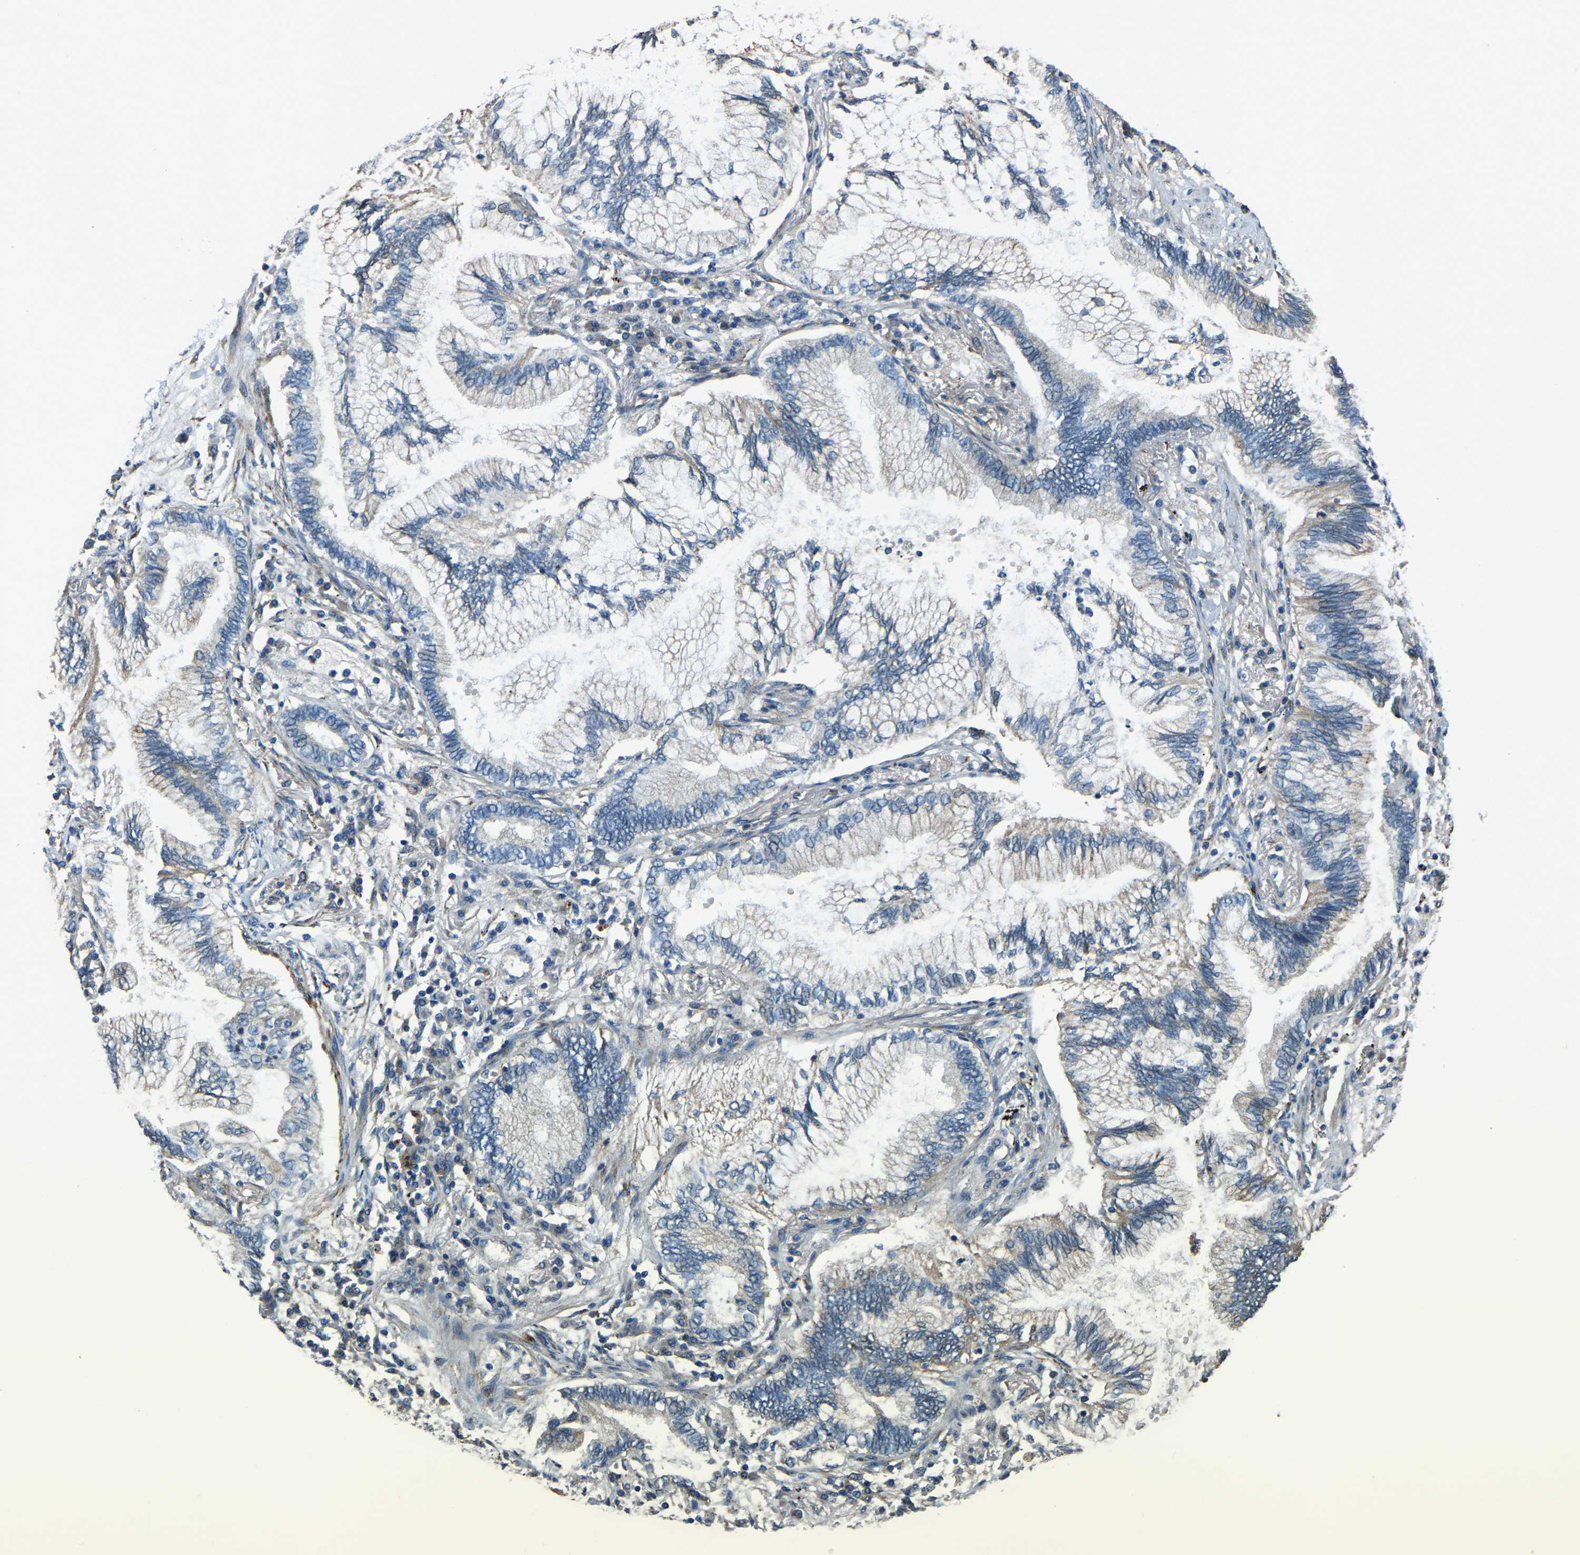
{"staining": {"intensity": "negative", "quantity": "none", "location": "none"}, "tissue": "lung cancer", "cell_type": "Tumor cells", "image_type": "cancer", "snomed": [{"axis": "morphology", "description": "Normal tissue, NOS"}, {"axis": "morphology", "description": "Adenocarcinoma, NOS"}, {"axis": "topography", "description": "Bronchus"}, {"axis": "topography", "description": "Lung"}], "caption": "Immunohistochemistry histopathology image of neoplastic tissue: human lung cancer stained with DAB exhibits no significant protein positivity in tumor cells.", "gene": "COL3A1", "patient": {"sex": "female", "age": 70}}